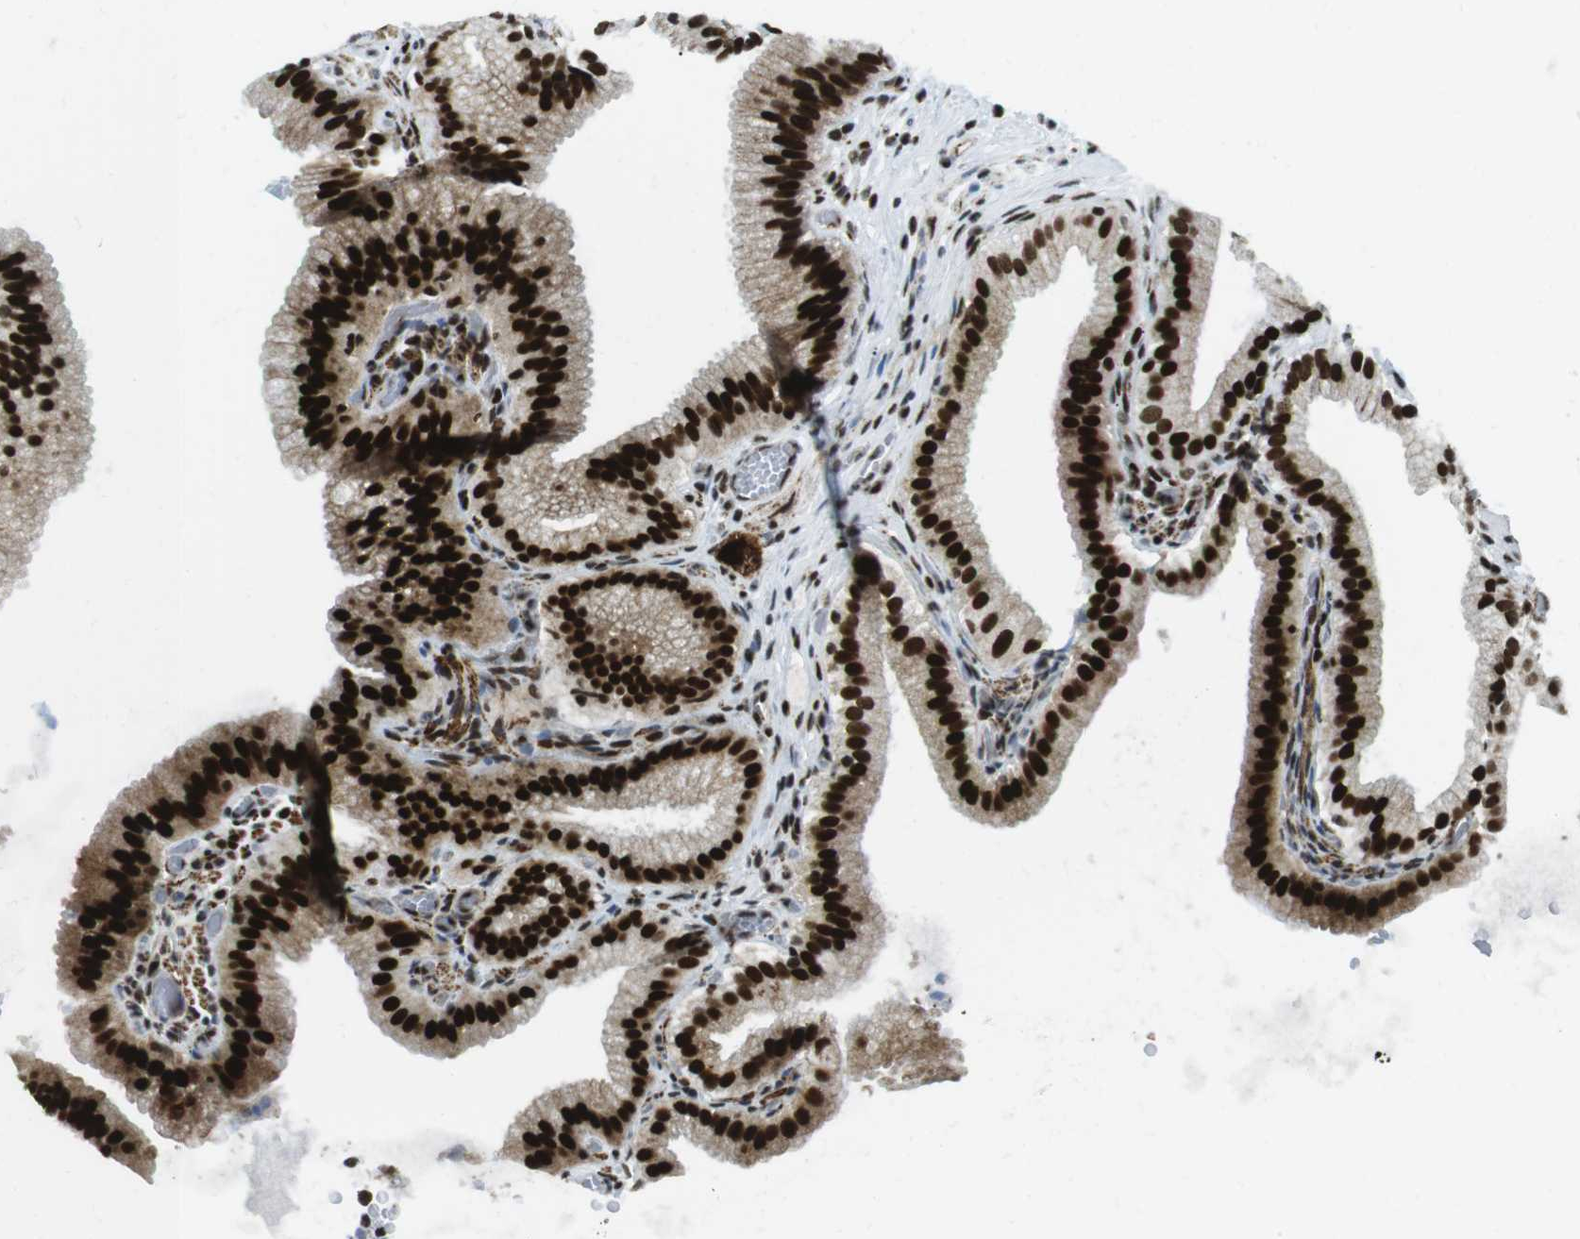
{"staining": {"intensity": "strong", "quantity": ">75%", "location": "nuclear"}, "tissue": "gallbladder", "cell_type": "Glandular cells", "image_type": "normal", "snomed": [{"axis": "morphology", "description": "Normal tissue, NOS"}, {"axis": "topography", "description": "Gallbladder"}], "caption": "A brown stain labels strong nuclear expression of a protein in glandular cells of unremarkable gallbladder.", "gene": "ARID1A", "patient": {"sex": "male", "age": 54}}